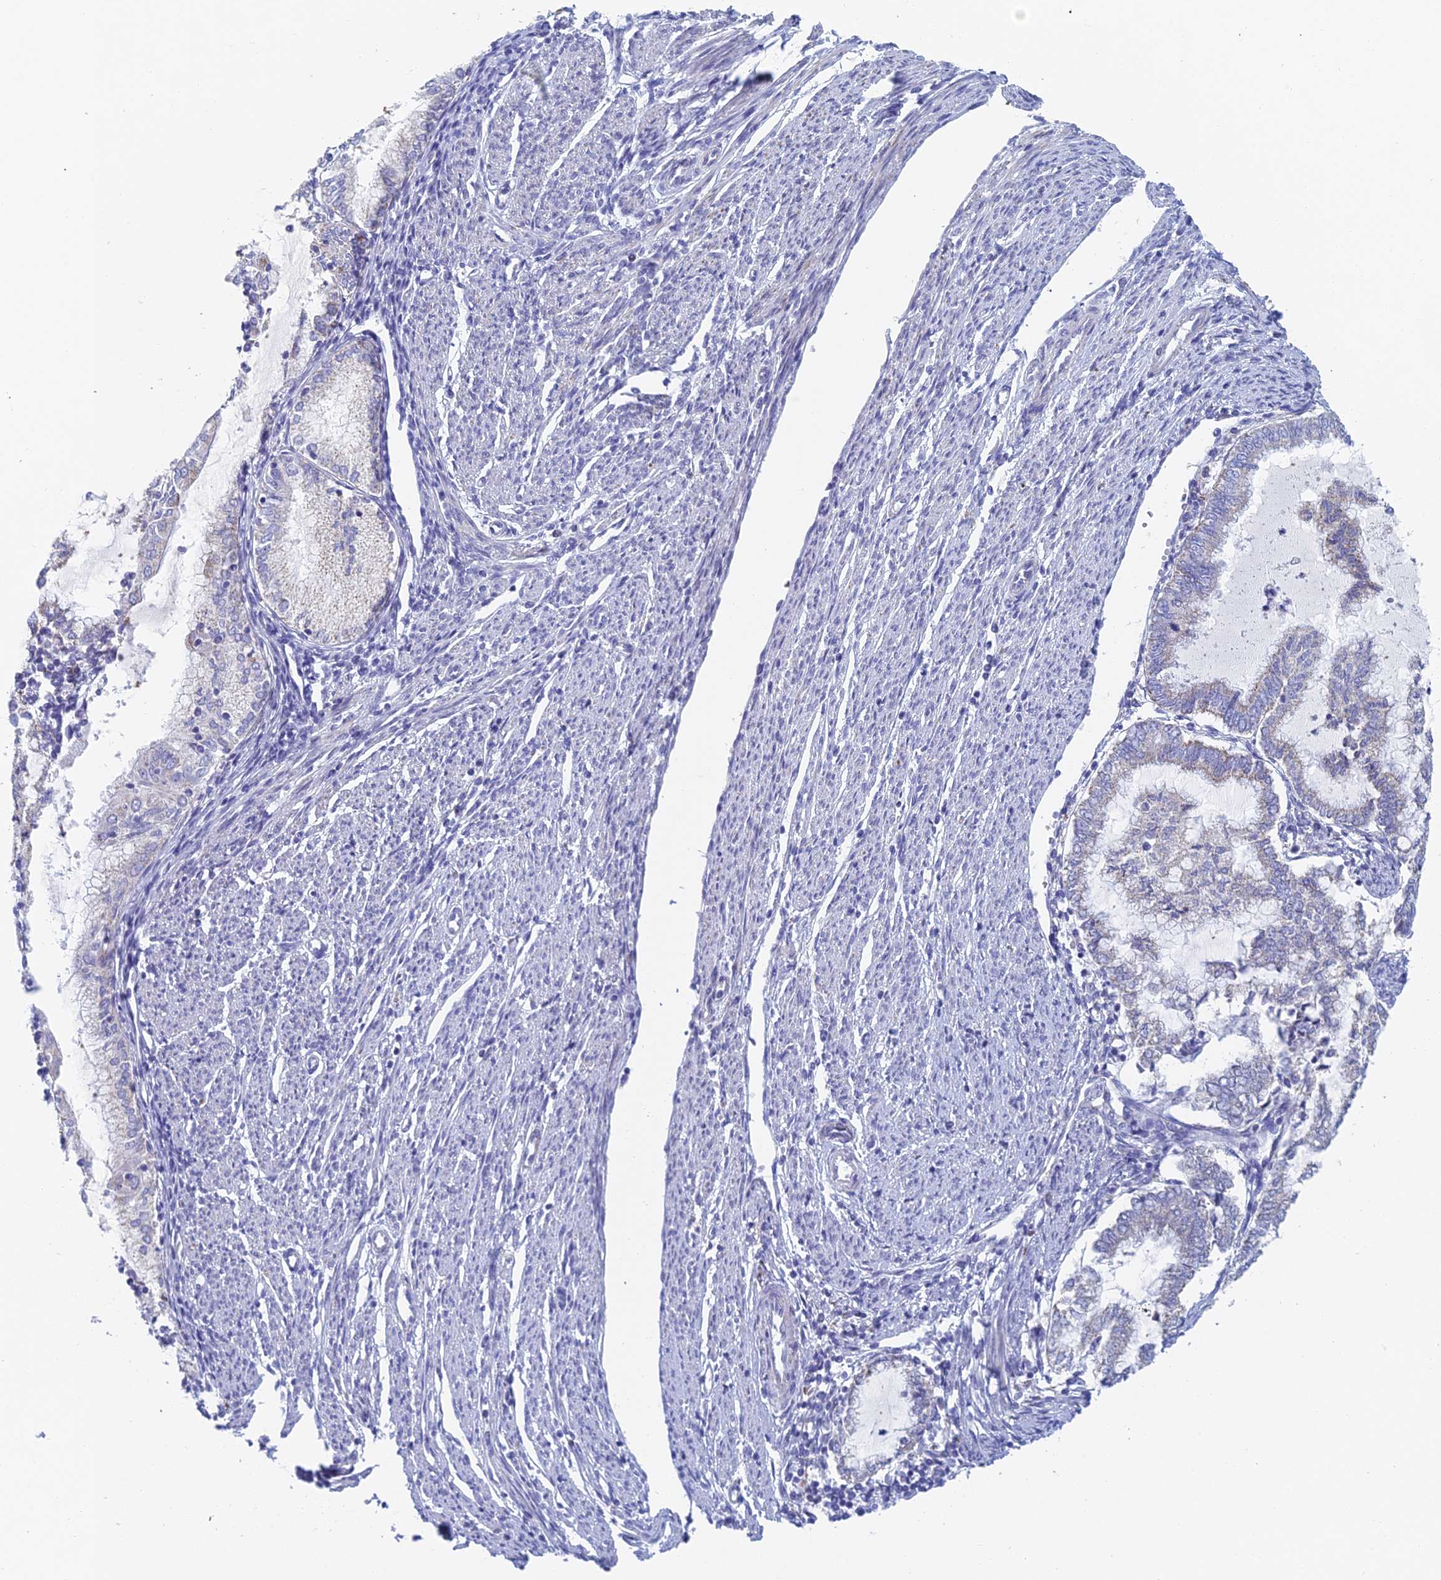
{"staining": {"intensity": "weak", "quantity": "<25%", "location": "cytoplasmic/membranous"}, "tissue": "endometrial cancer", "cell_type": "Tumor cells", "image_type": "cancer", "snomed": [{"axis": "morphology", "description": "Adenocarcinoma, NOS"}, {"axis": "topography", "description": "Endometrium"}], "caption": "Immunohistochemical staining of endometrial cancer (adenocarcinoma) shows no significant staining in tumor cells. Brightfield microscopy of immunohistochemistry stained with DAB (3,3'-diaminobenzidine) (brown) and hematoxylin (blue), captured at high magnification.", "gene": "ACSM1", "patient": {"sex": "female", "age": 79}}